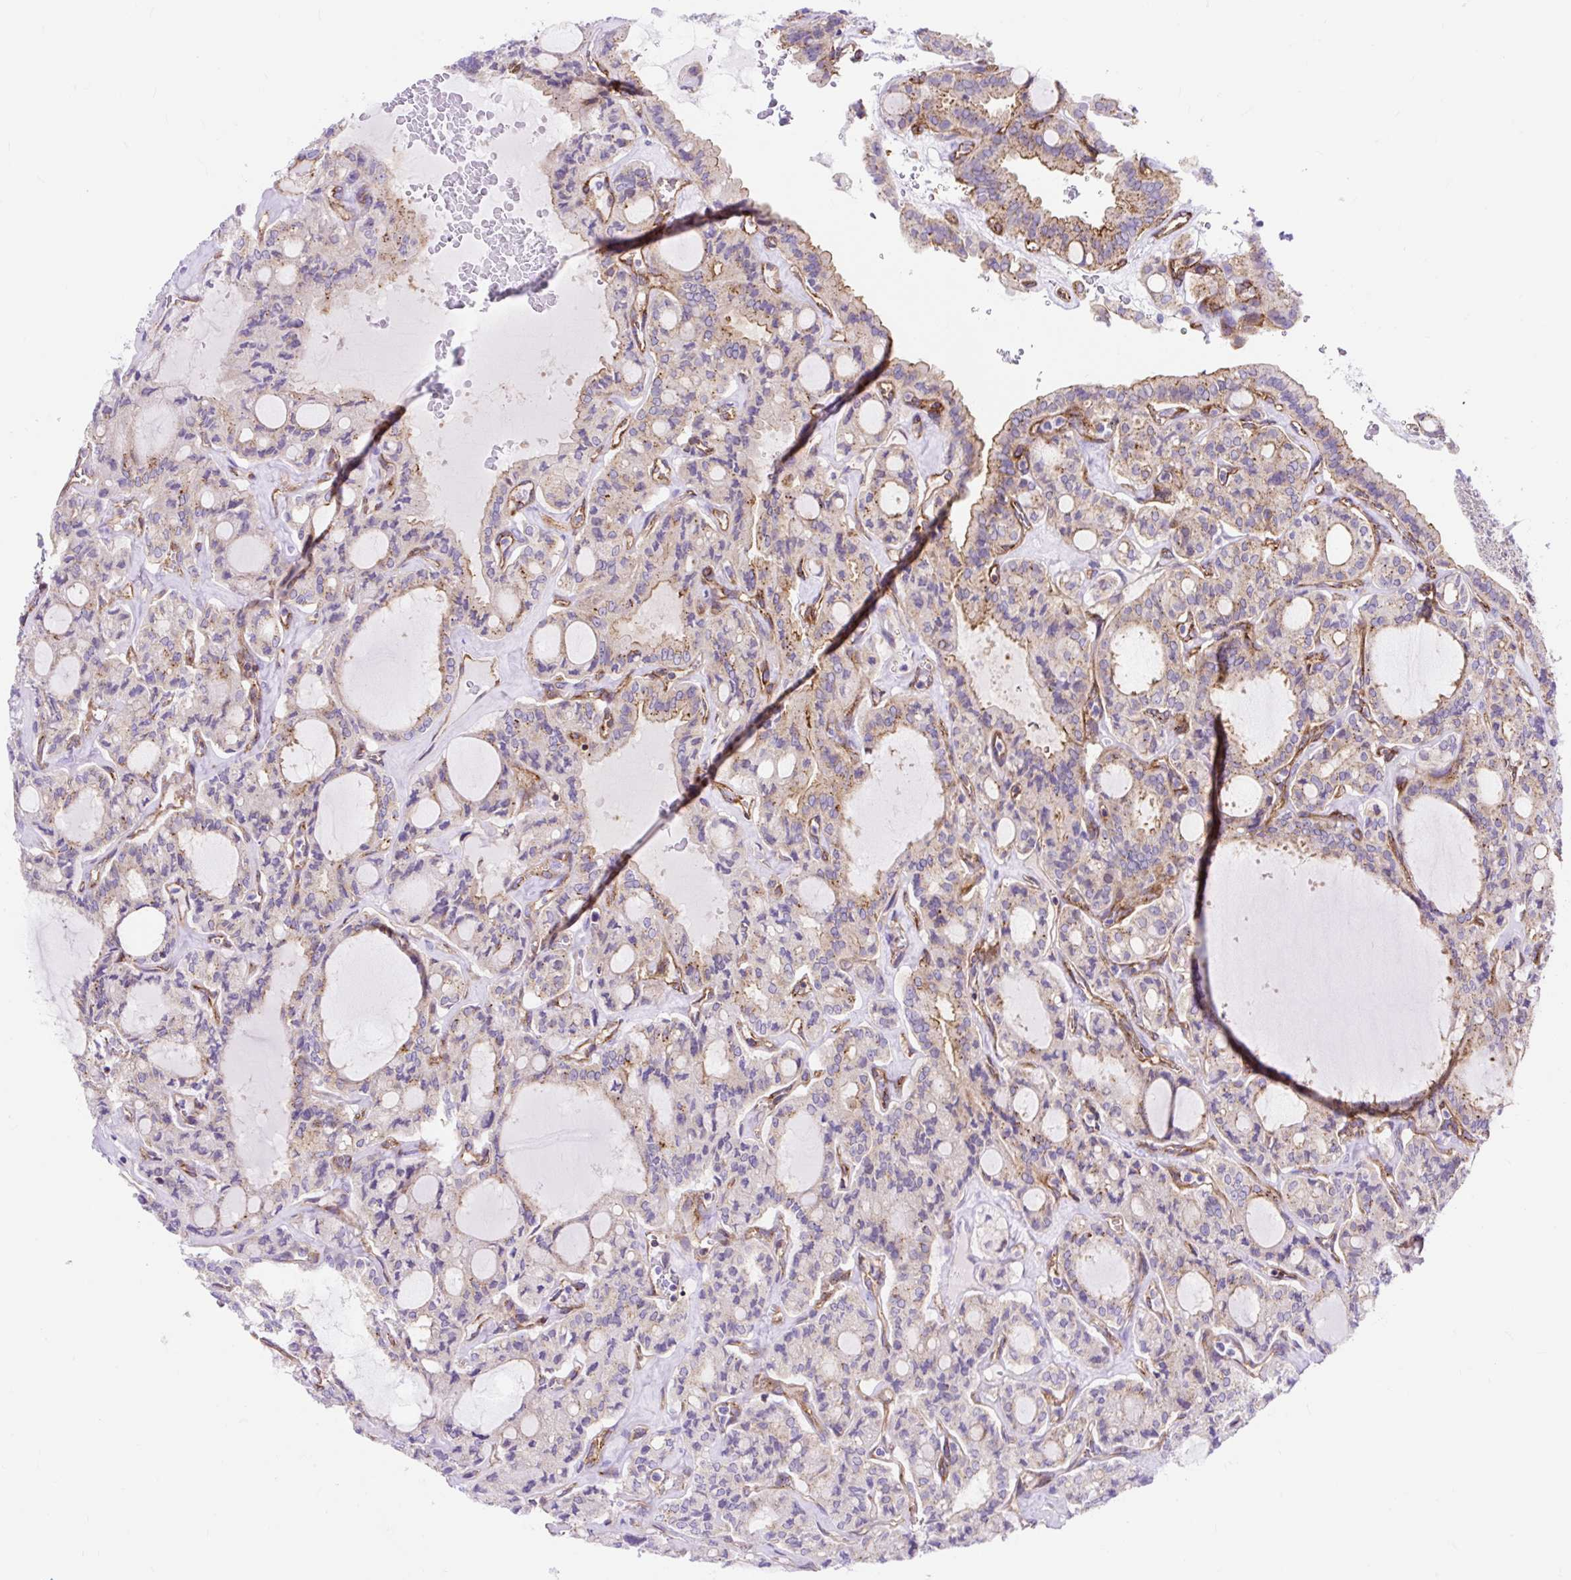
{"staining": {"intensity": "moderate", "quantity": "<25%", "location": "cytoplasmic/membranous"}, "tissue": "thyroid cancer", "cell_type": "Tumor cells", "image_type": "cancer", "snomed": [{"axis": "morphology", "description": "Papillary adenocarcinoma, NOS"}, {"axis": "topography", "description": "Thyroid gland"}], "caption": "Thyroid cancer stained with immunohistochemistry exhibits moderate cytoplasmic/membranous staining in approximately <25% of tumor cells.", "gene": "HIP1R", "patient": {"sex": "male", "age": 87}}